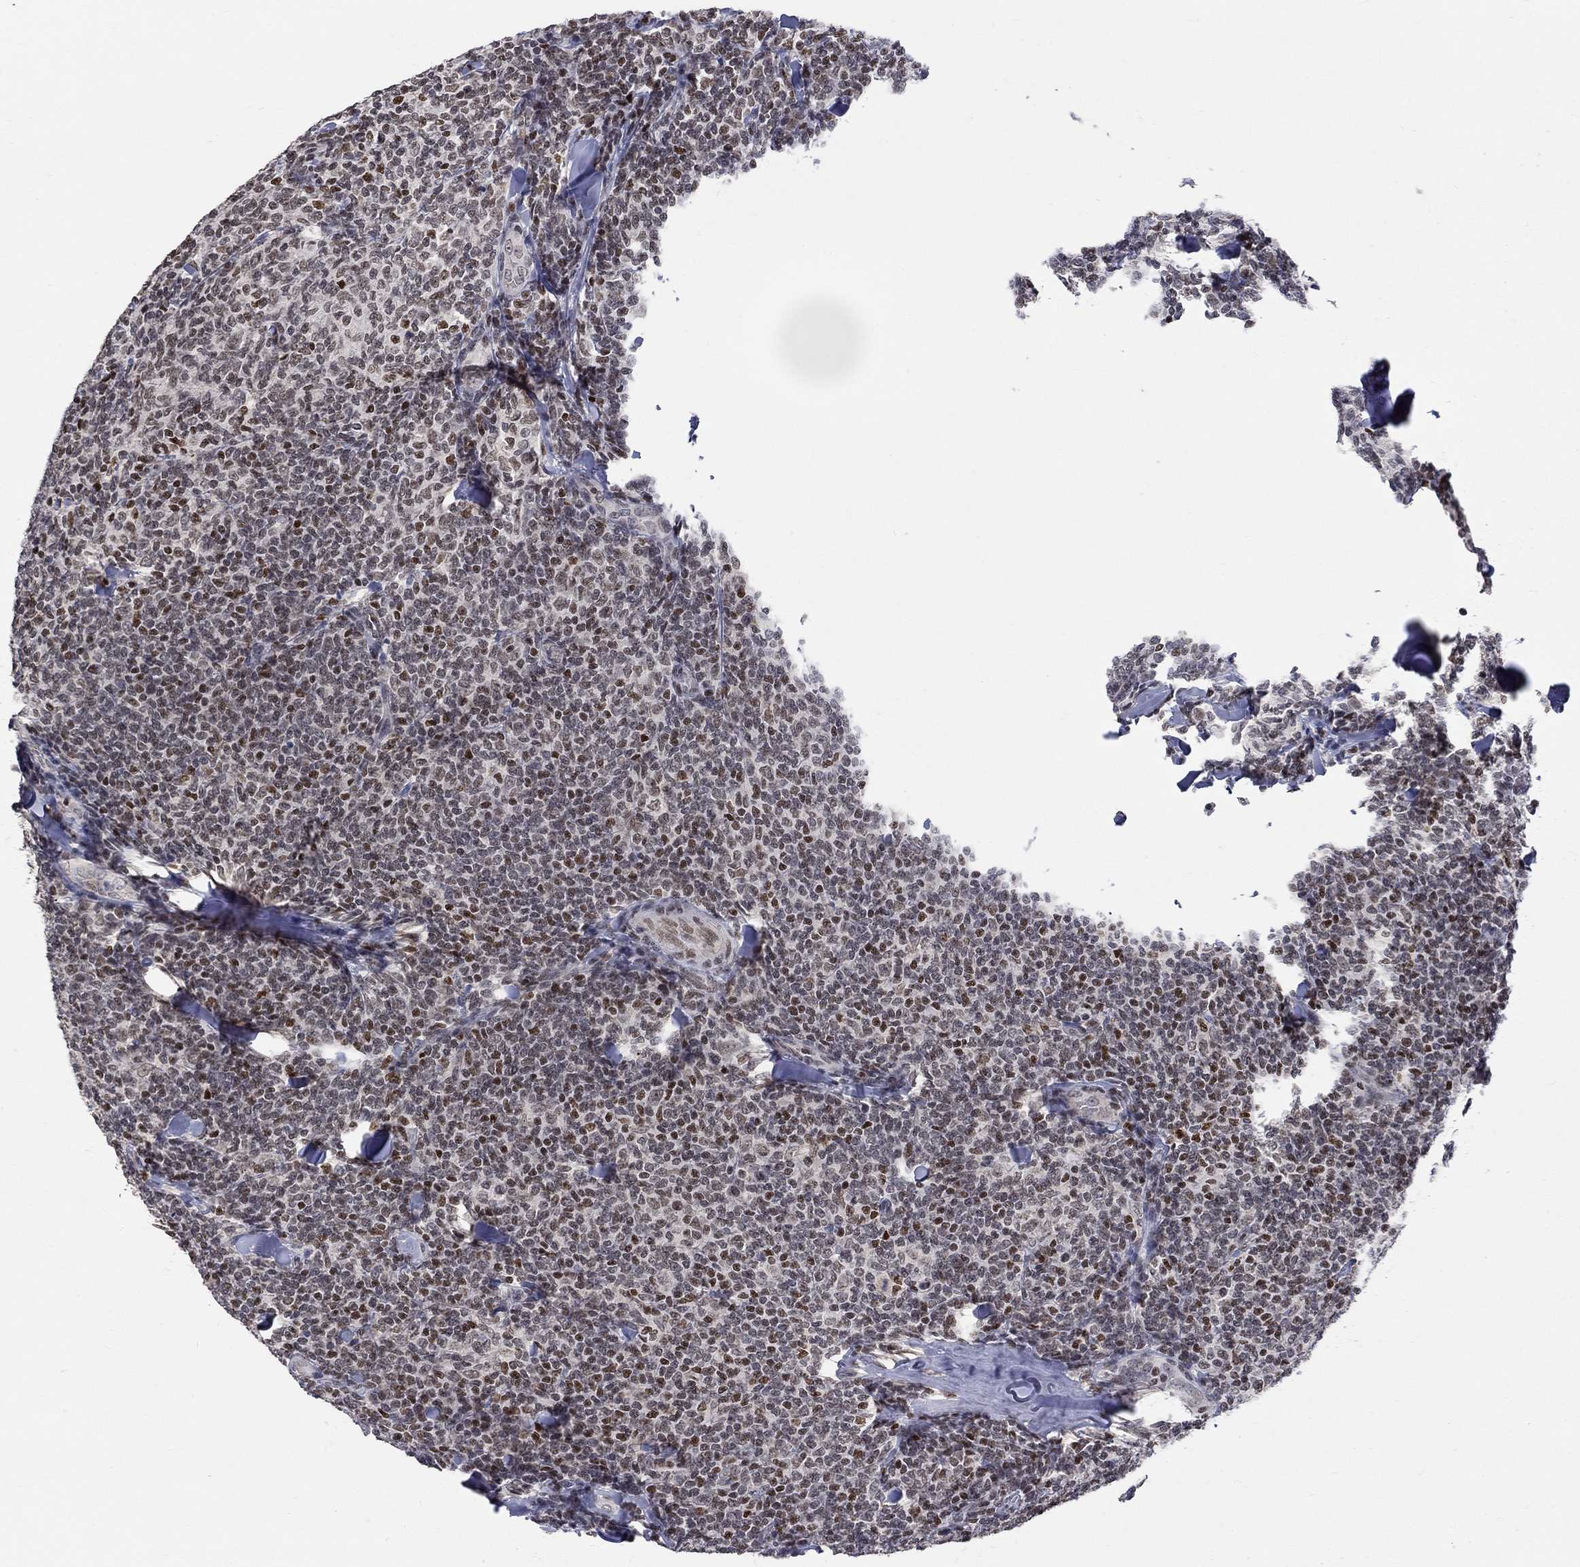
{"staining": {"intensity": "strong", "quantity": "<25%", "location": "nuclear"}, "tissue": "lymphoma", "cell_type": "Tumor cells", "image_type": "cancer", "snomed": [{"axis": "morphology", "description": "Malignant lymphoma, non-Hodgkin's type, Low grade"}, {"axis": "topography", "description": "Lymph node"}], "caption": "Malignant lymphoma, non-Hodgkin's type (low-grade) stained with immunohistochemistry displays strong nuclear positivity in approximately <25% of tumor cells.", "gene": "KLF12", "patient": {"sex": "female", "age": 56}}